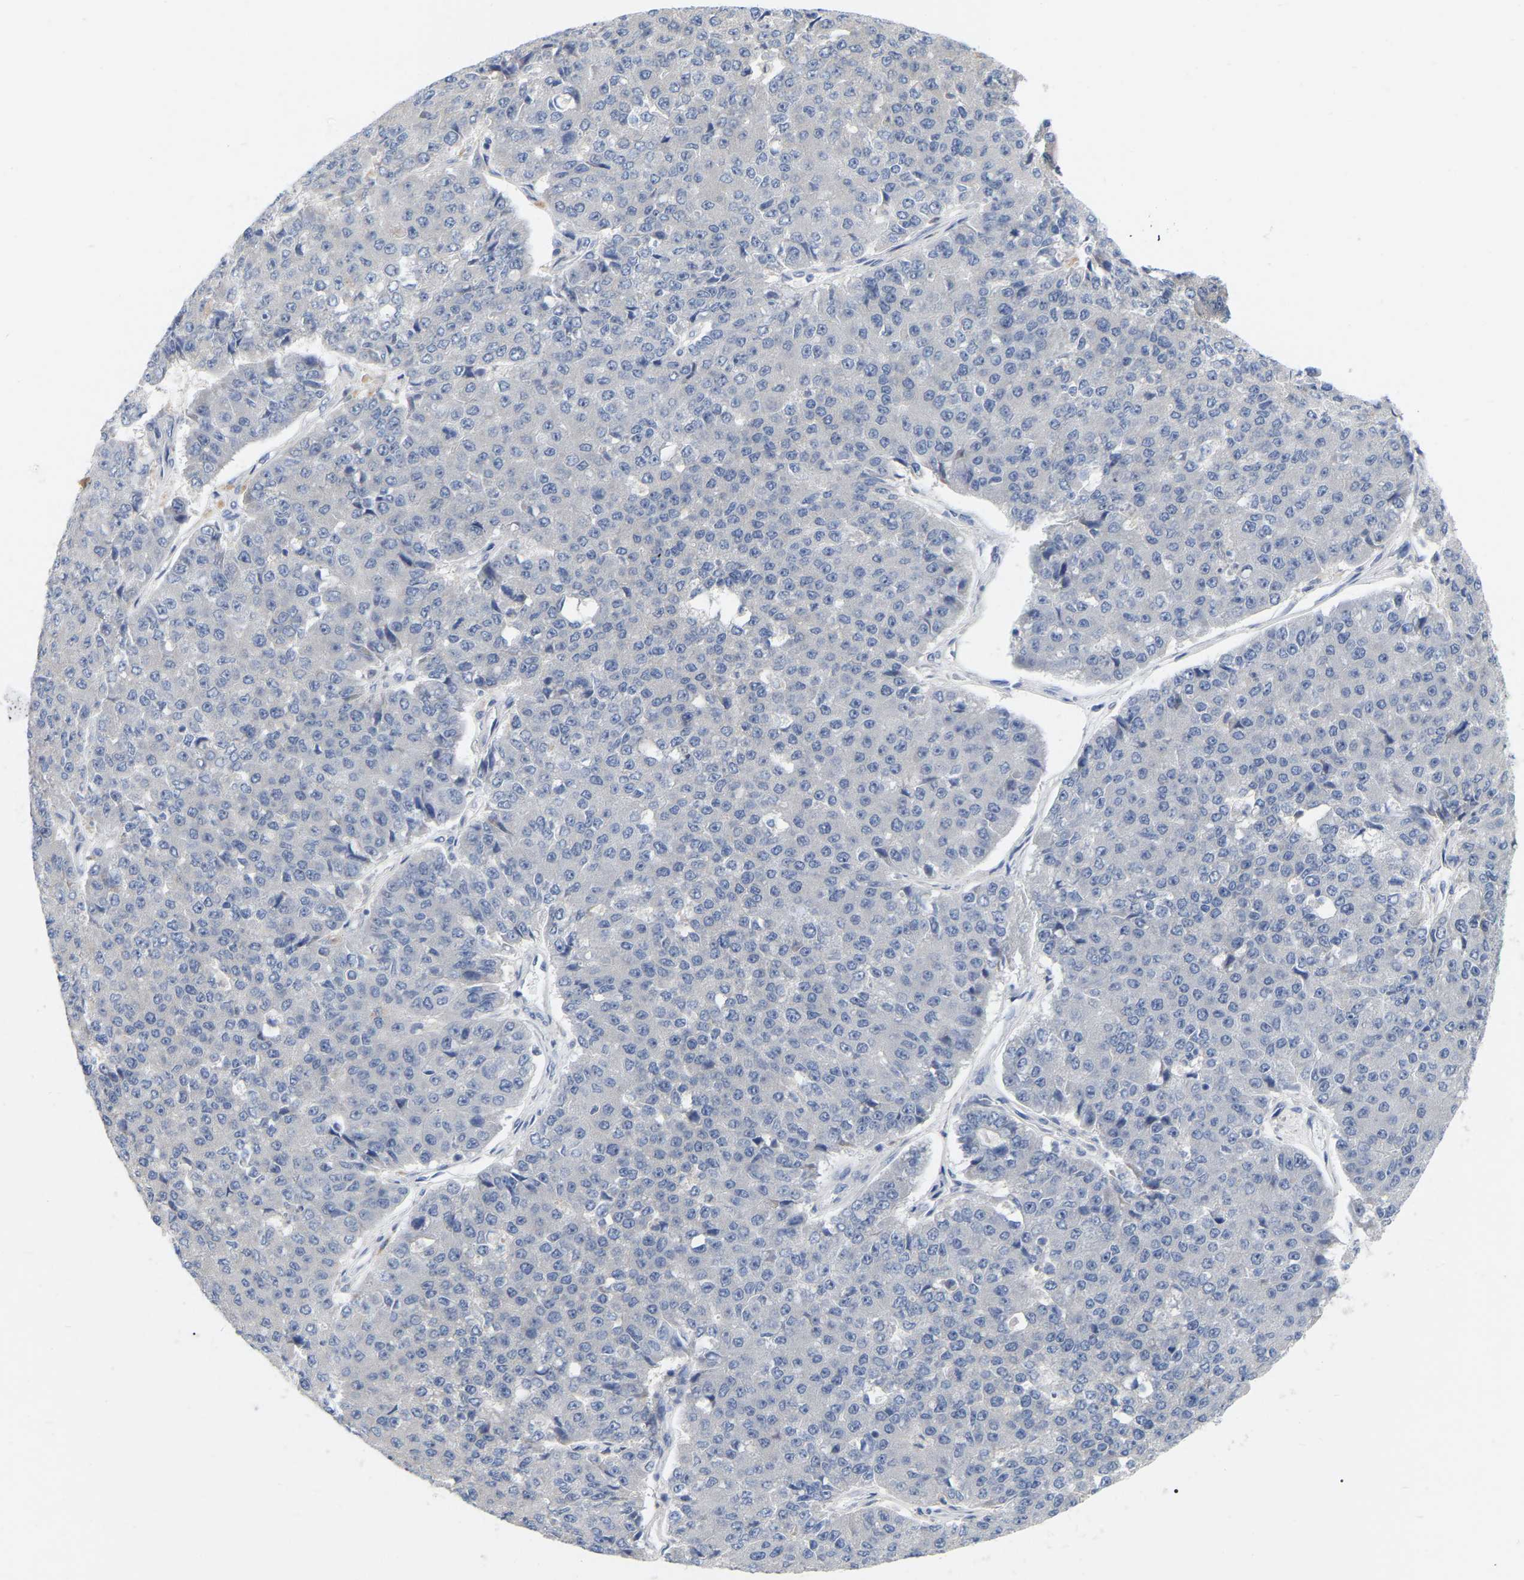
{"staining": {"intensity": "negative", "quantity": "none", "location": "none"}, "tissue": "pancreatic cancer", "cell_type": "Tumor cells", "image_type": "cancer", "snomed": [{"axis": "morphology", "description": "Adenocarcinoma, NOS"}, {"axis": "topography", "description": "Pancreas"}], "caption": "Immunohistochemical staining of pancreatic cancer (adenocarcinoma) displays no significant positivity in tumor cells.", "gene": "WIPI2", "patient": {"sex": "male", "age": 50}}